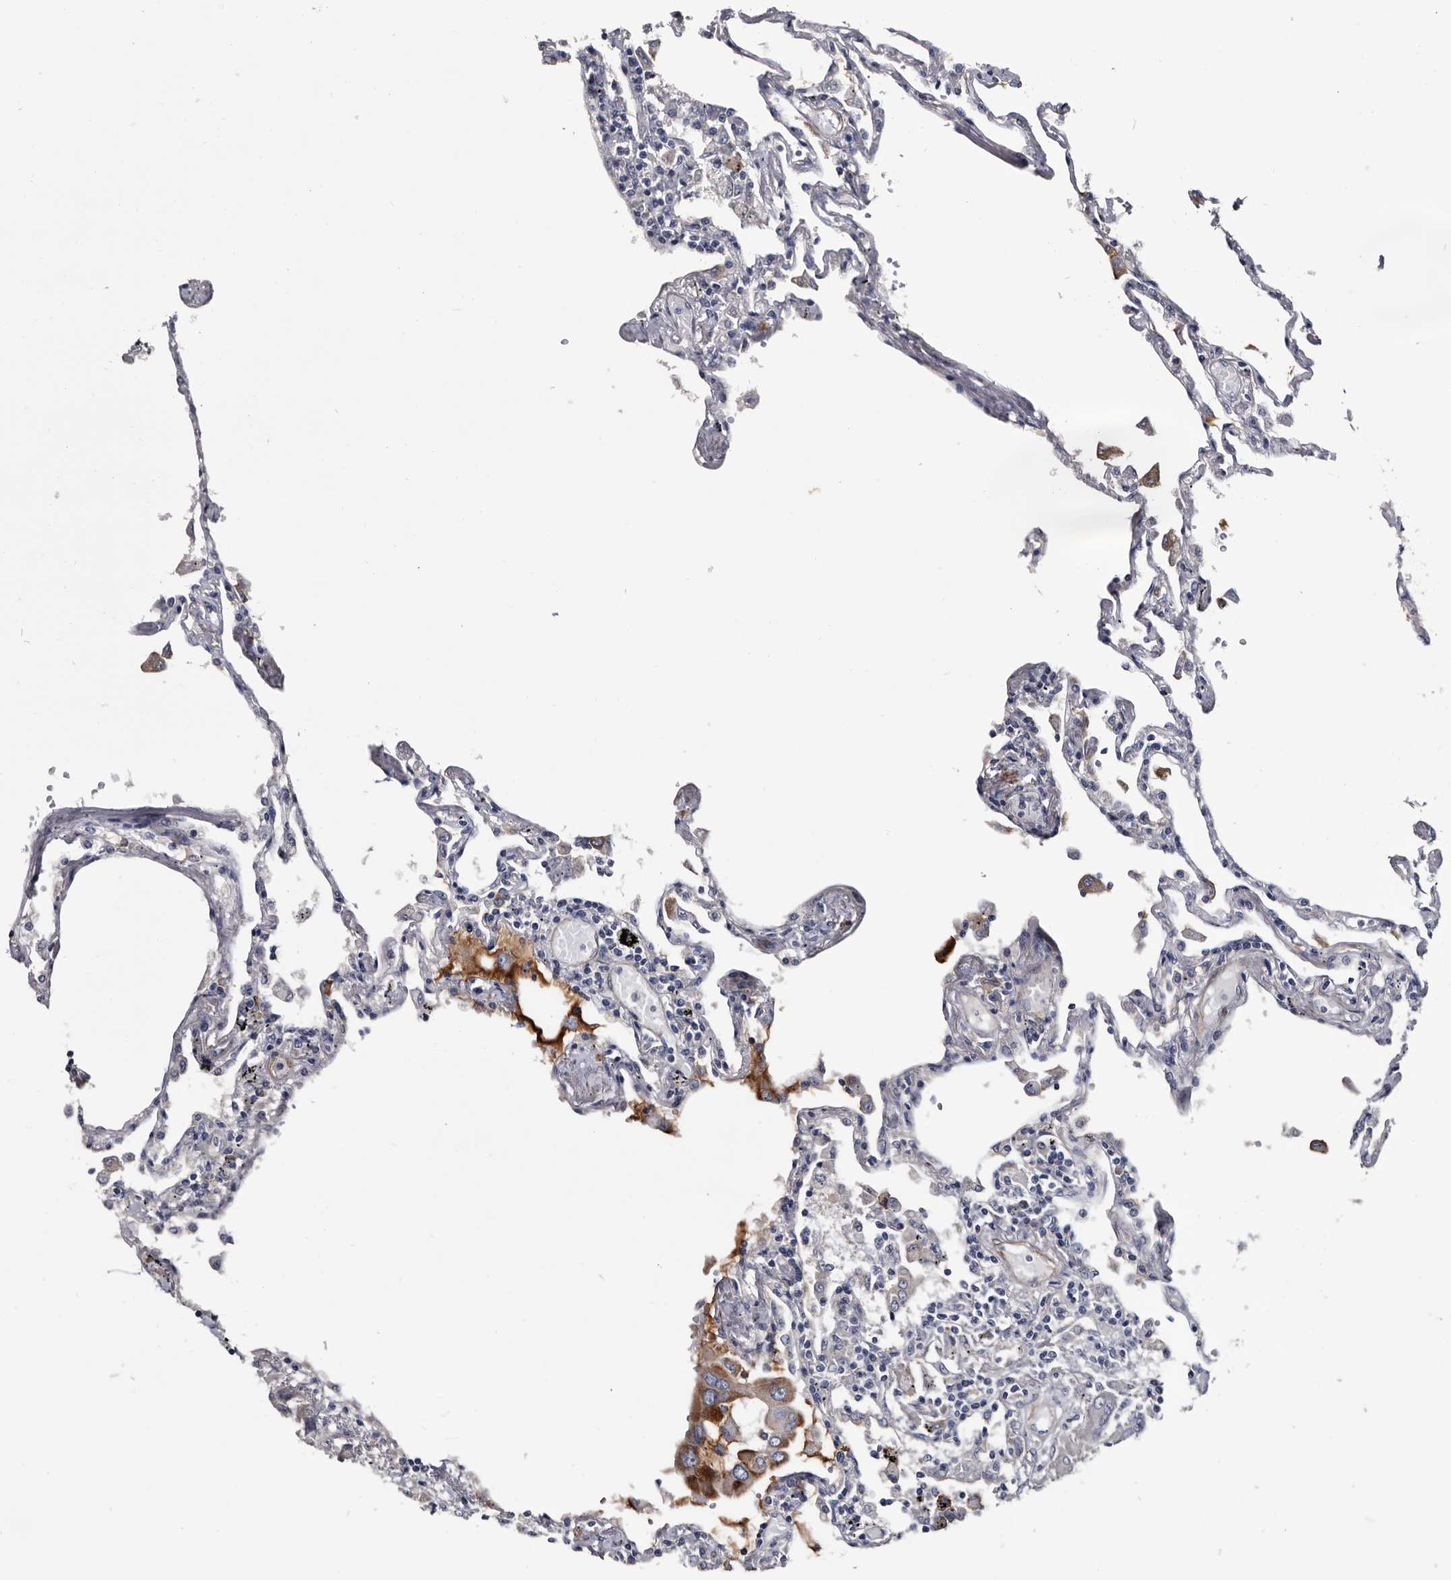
{"staining": {"intensity": "negative", "quantity": "none", "location": "none"}, "tissue": "lung", "cell_type": "Alveolar cells", "image_type": "normal", "snomed": [{"axis": "morphology", "description": "Normal tissue, NOS"}, {"axis": "topography", "description": "Lung"}], "caption": "Immunohistochemistry photomicrograph of normal lung stained for a protein (brown), which shows no expression in alveolar cells. (Stains: DAB (3,3'-diaminobenzidine) immunohistochemistry with hematoxylin counter stain, Microscopy: brightfield microscopy at high magnification).", "gene": "IARS1", "patient": {"sex": "female", "age": 67}}